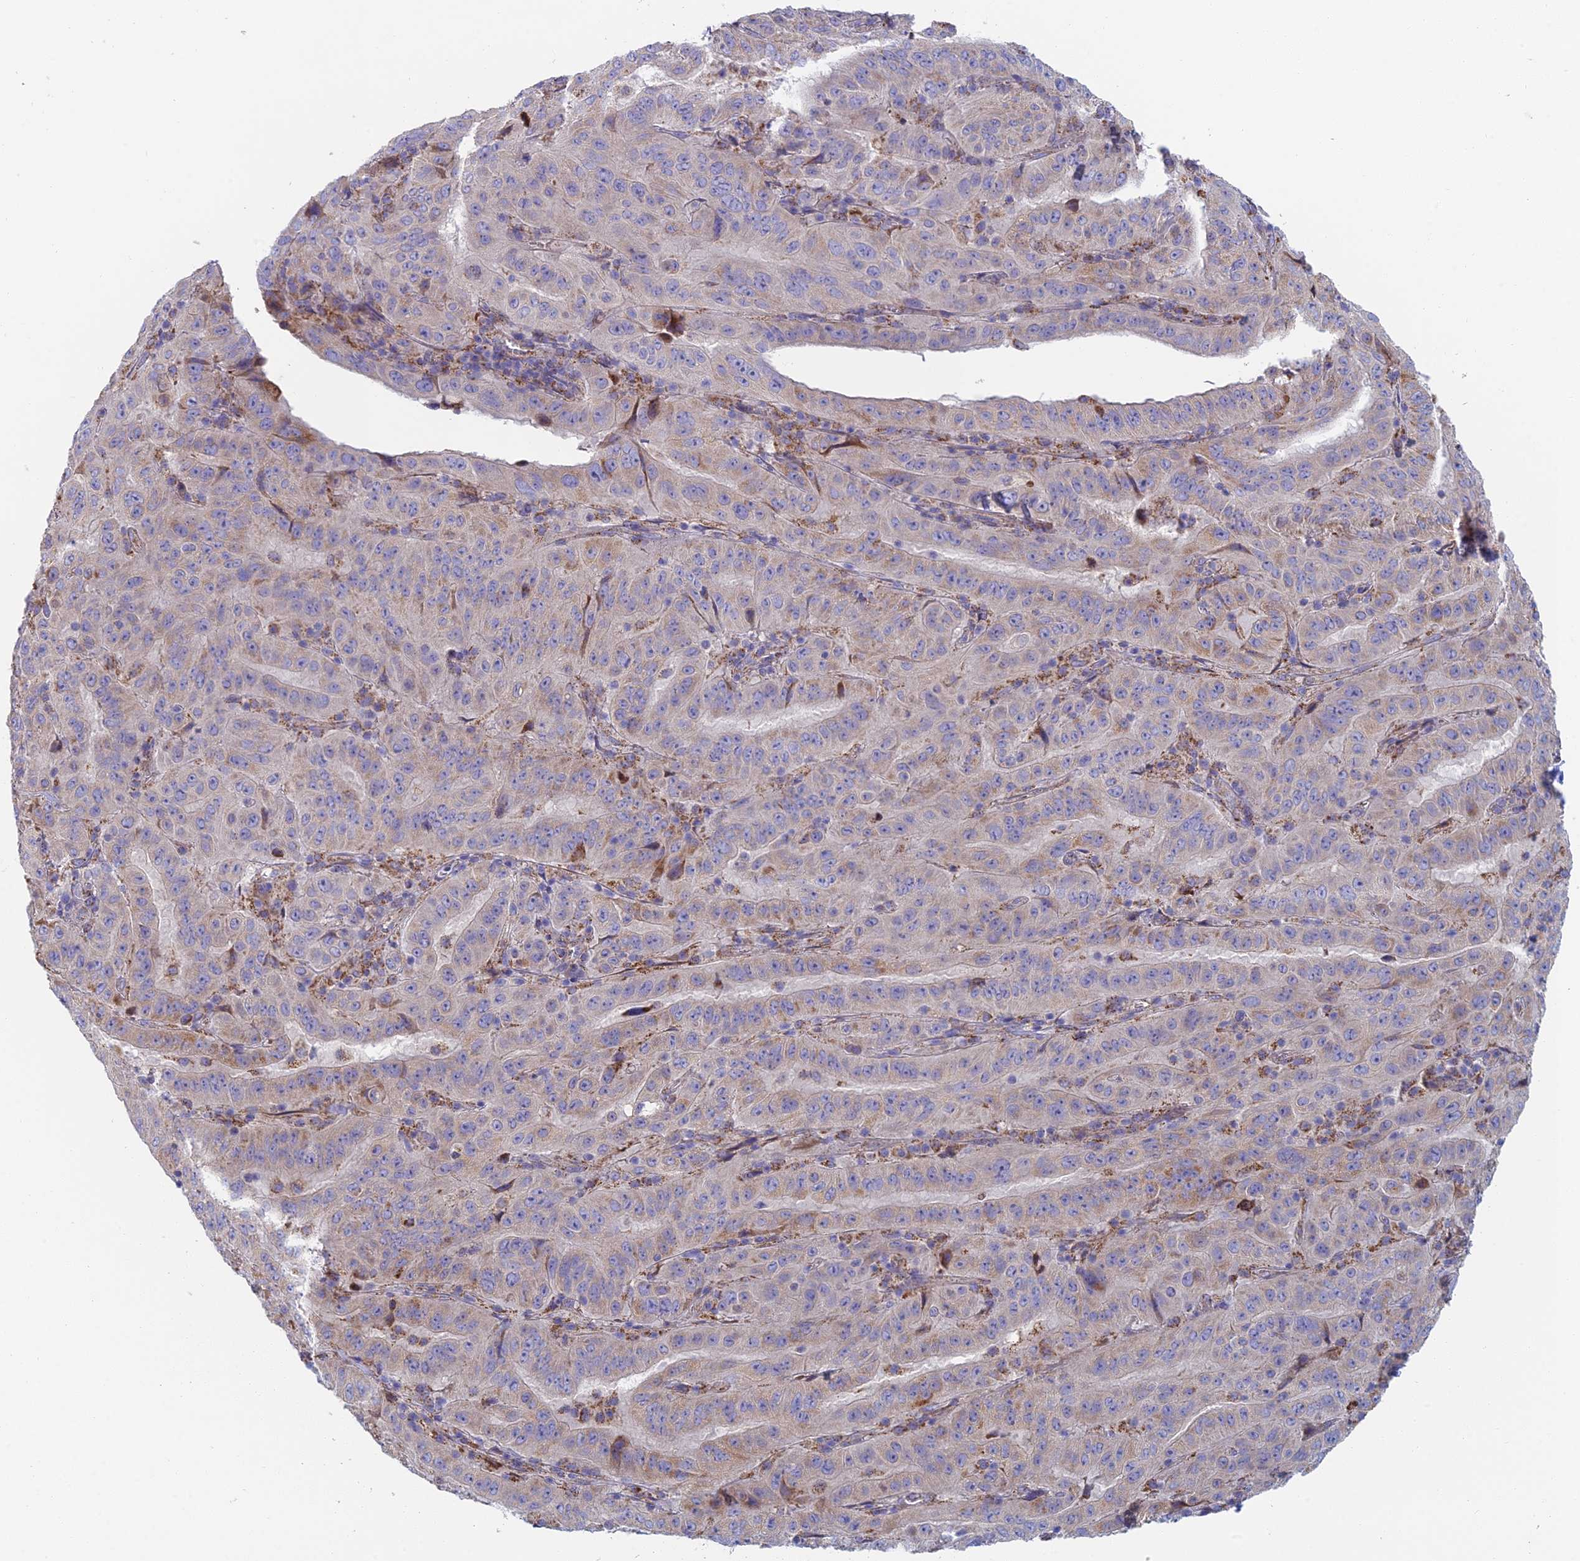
{"staining": {"intensity": "negative", "quantity": "none", "location": "none"}, "tissue": "pancreatic cancer", "cell_type": "Tumor cells", "image_type": "cancer", "snomed": [{"axis": "morphology", "description": "Adenocarcinoma, NOS"}, {"axis": "topography", "description": "Pancreas"}], "caption": "DAB immunohistochemical staining of human pancreatic cancer reveals no significant staining in tumor cells.", "gene": "IFTAP", "patient": {"sex": "male", "age": 63}}